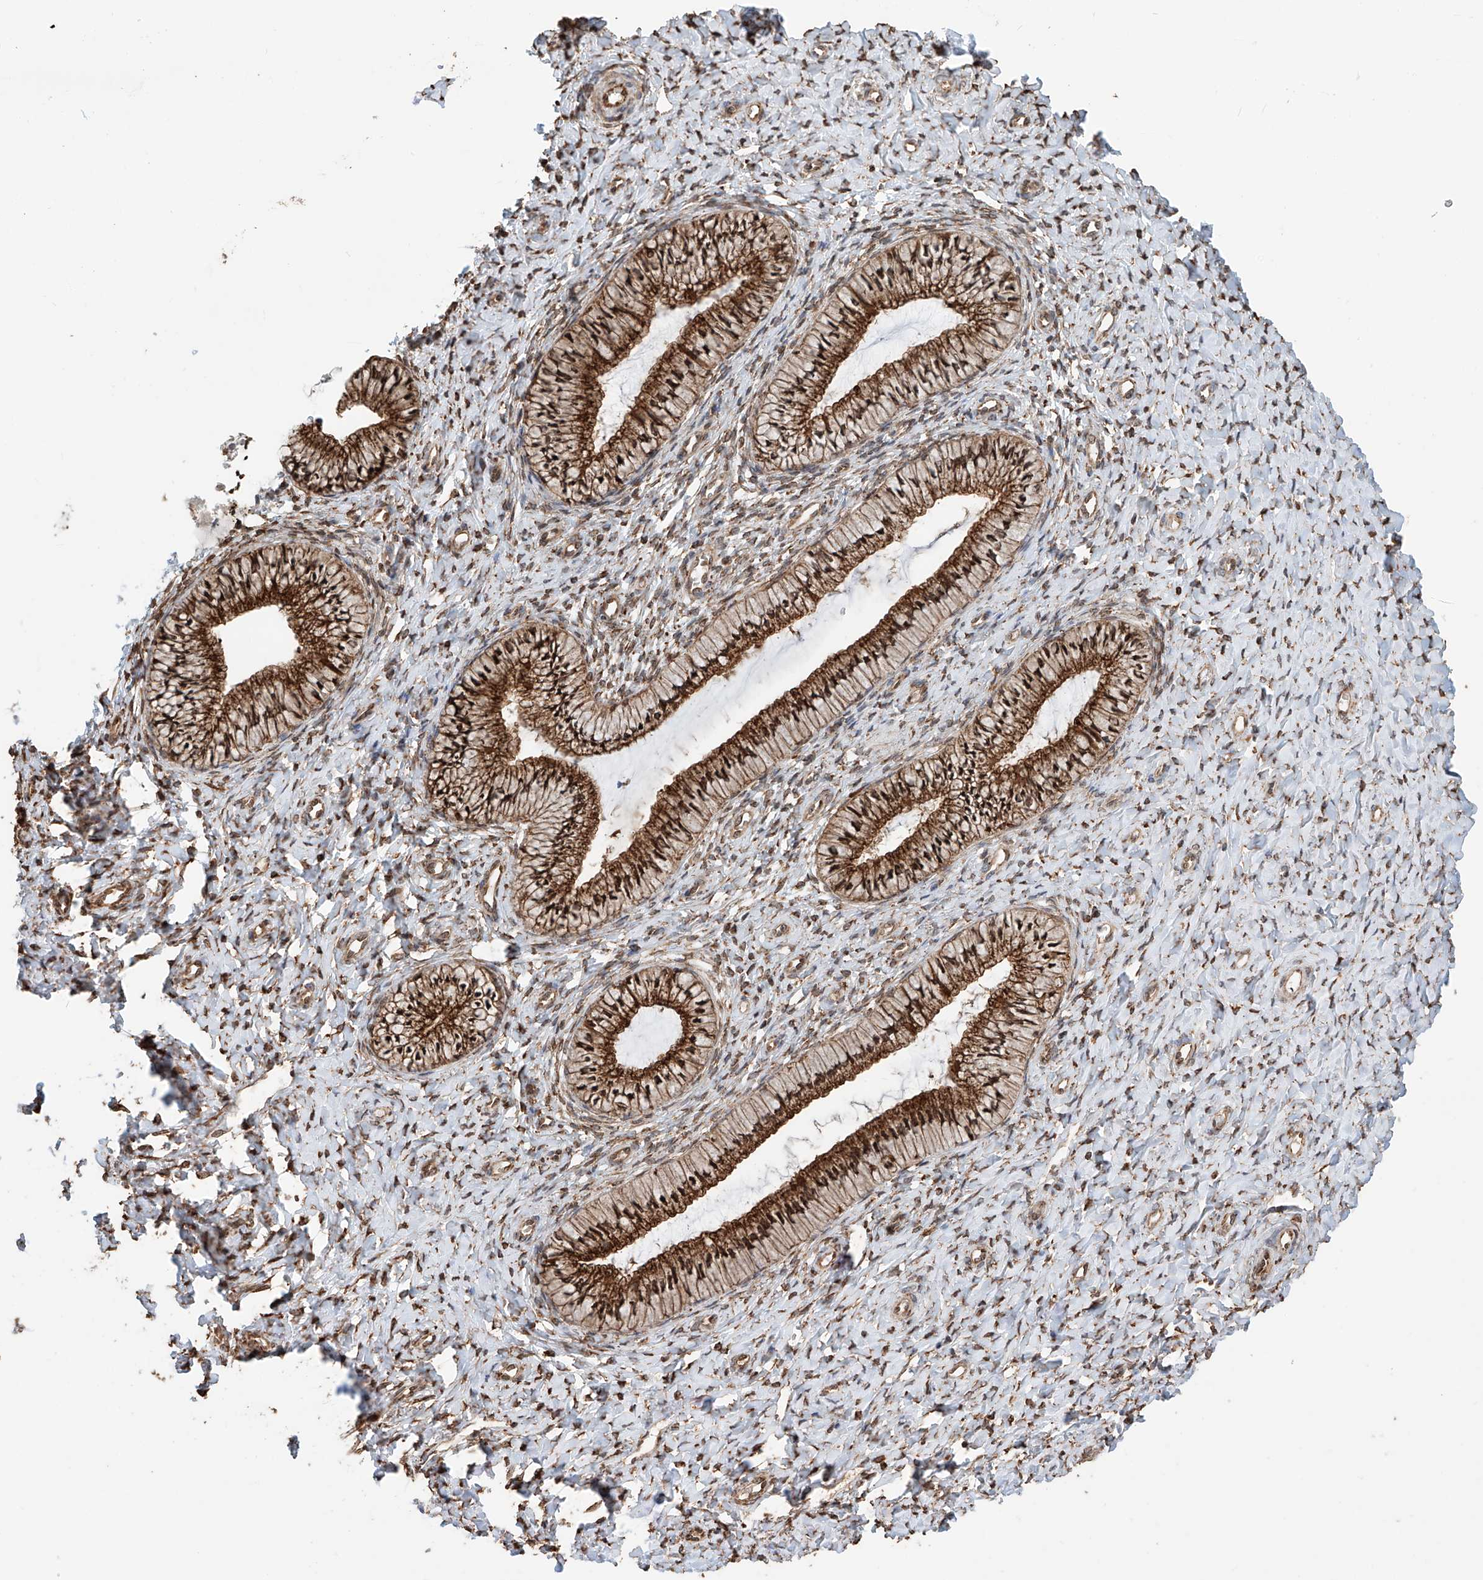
{"staining": {"intensity": "strong", "quantity": ">75%", "location": "cytoplasmic/membranous,nuclear"}, "tissue": "cervix", "cell_type": "Glandular cells", "image_type": "normal", "snomed": [{"axis": "morphology", "description": "Normal tissue, NOS"}, {"axis": "topography", "description": "Cervix"}], "caption": "The histopathology image displays immunohistochemical staining of normal cervix. There is strong cytoplasmic/membranous,nuclear positivity is identified in about >75% of glandular cells.", "gene": "DNAH8", "patient": {"sex": "female", "age": 36}}